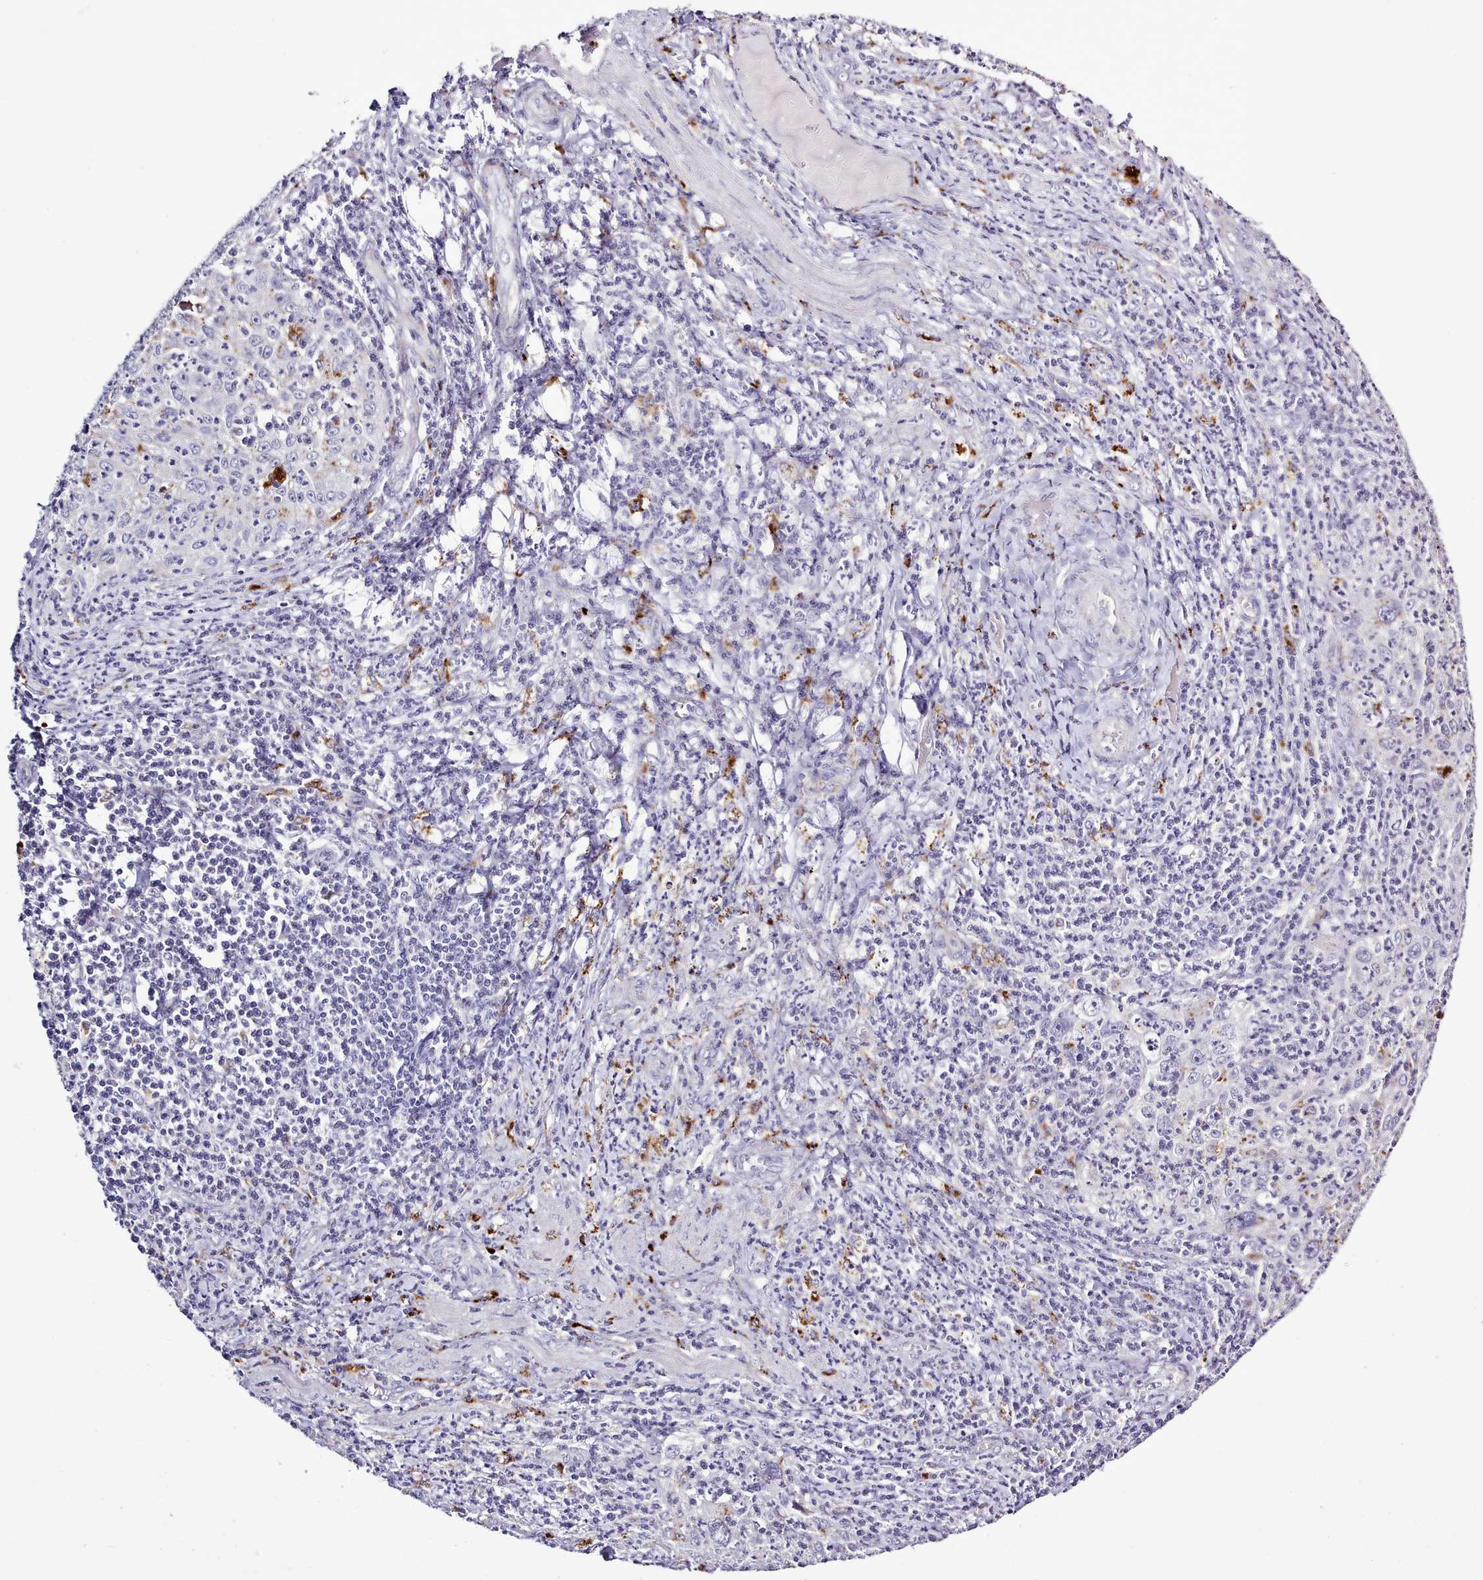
{"staining": {"intensity": "negative", "quantity": "none", "location": "none"}, "tissue": "cervical cancer", "cell_type": "Tumor cells", "image_type": "cancer", "snomed": [{"axis": "morphology", "description": "Squamous cell carcinoma, NOS"}, {"axis": "topography", "description": "Cervix"}], "caption": "Tumor cells show no significant expression in cervical squamous cell carcinoma. (Immunohistochemistry, brightfield microscopy, high magnification).", "gene": "SRD5A1", "patient": {"sex": "female", "age": 30}}